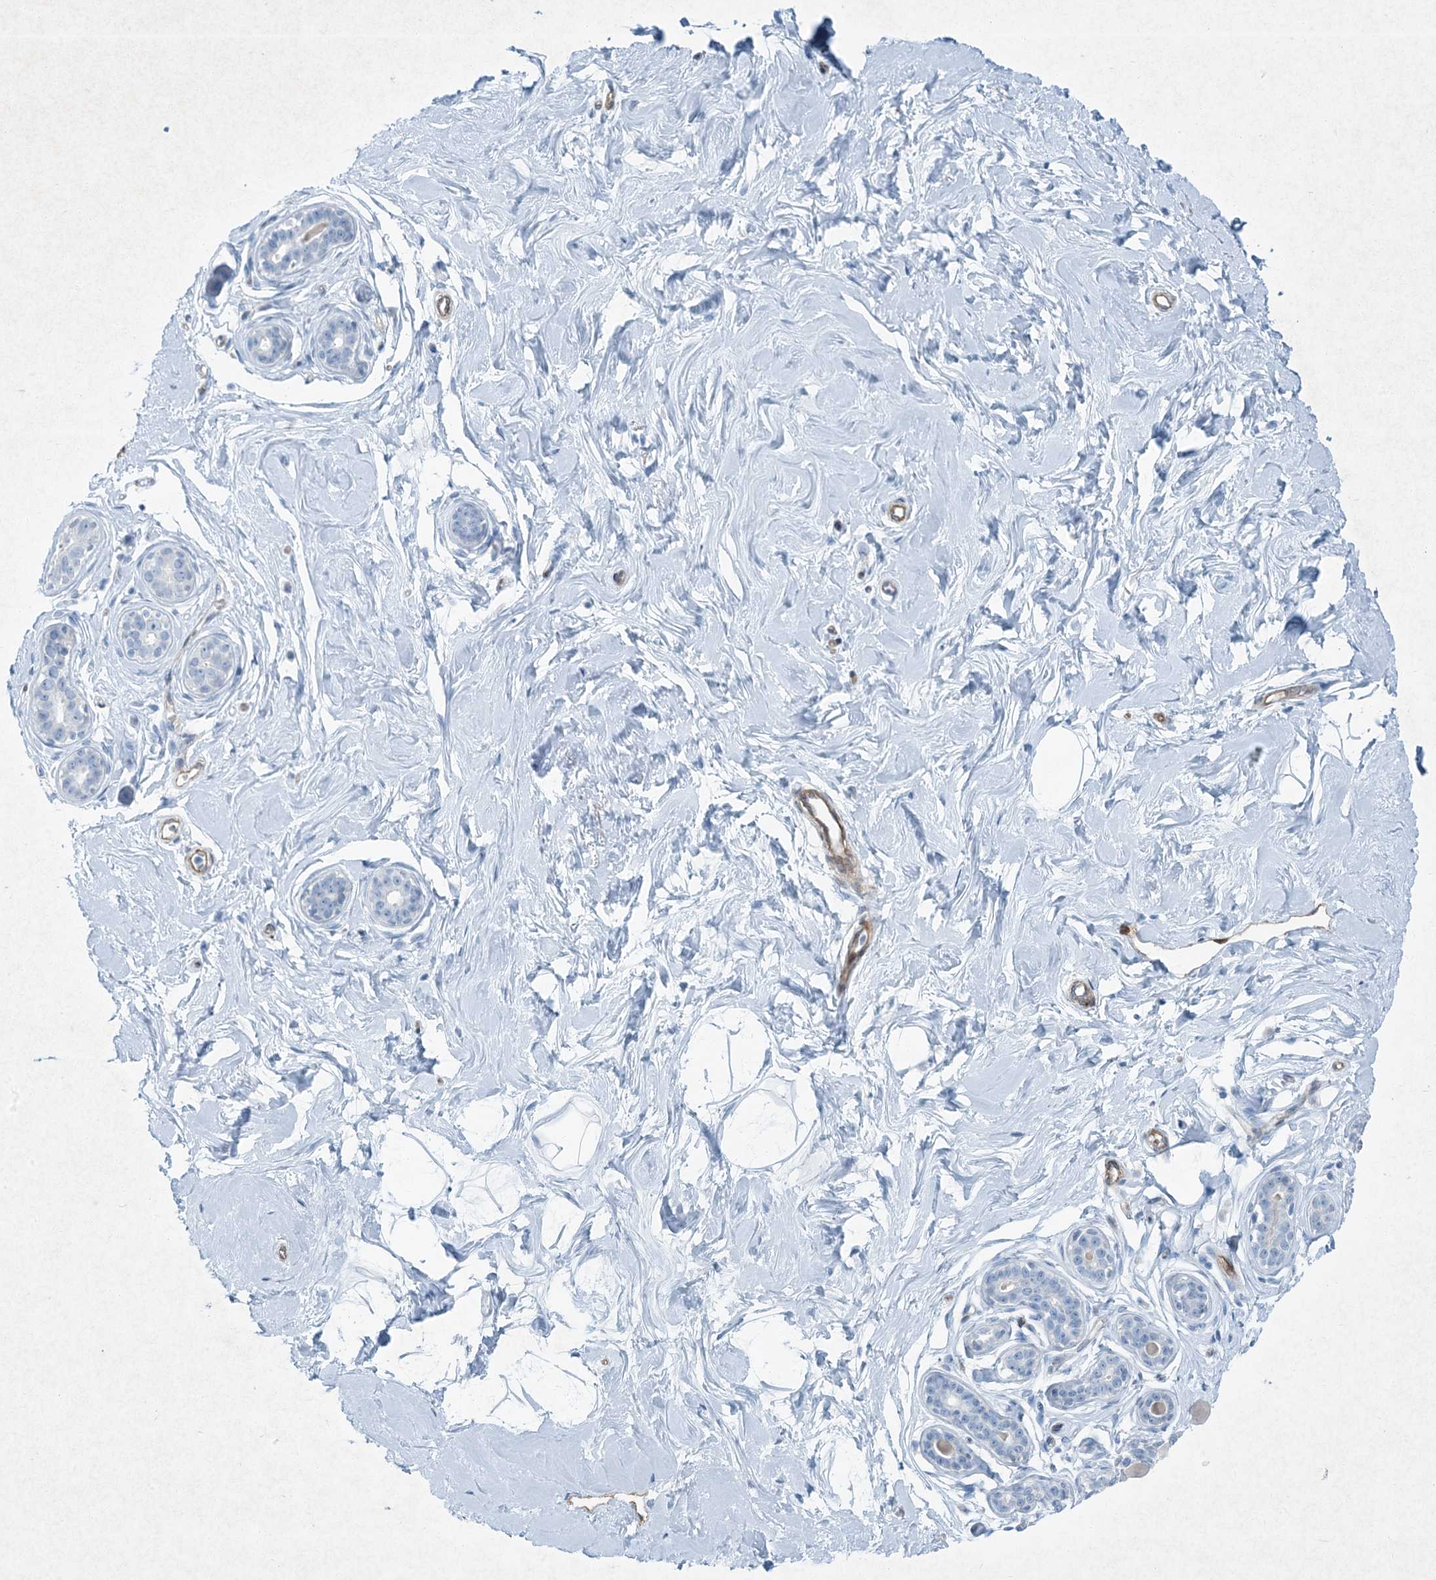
{"staining": {"intensity": "negative", "quantity": "none", "location": "none"}, "tissue": "breast", "cell_type": "Adipocytes", "image_type": "normal", "snomed": [{"axis": "morphology", "description": "Normal tissue, NOS"}, {"axis": "morphology", "description": "Adenoma, NOS"}, {"axis": "topography", "description": "Breast"}], "caption": "Immunohistochemical staining of unremarkable human breast displays no significant staining in adipocytes.", "gene": "PGM5", "patient": {"sex": "female", "age": 23}}